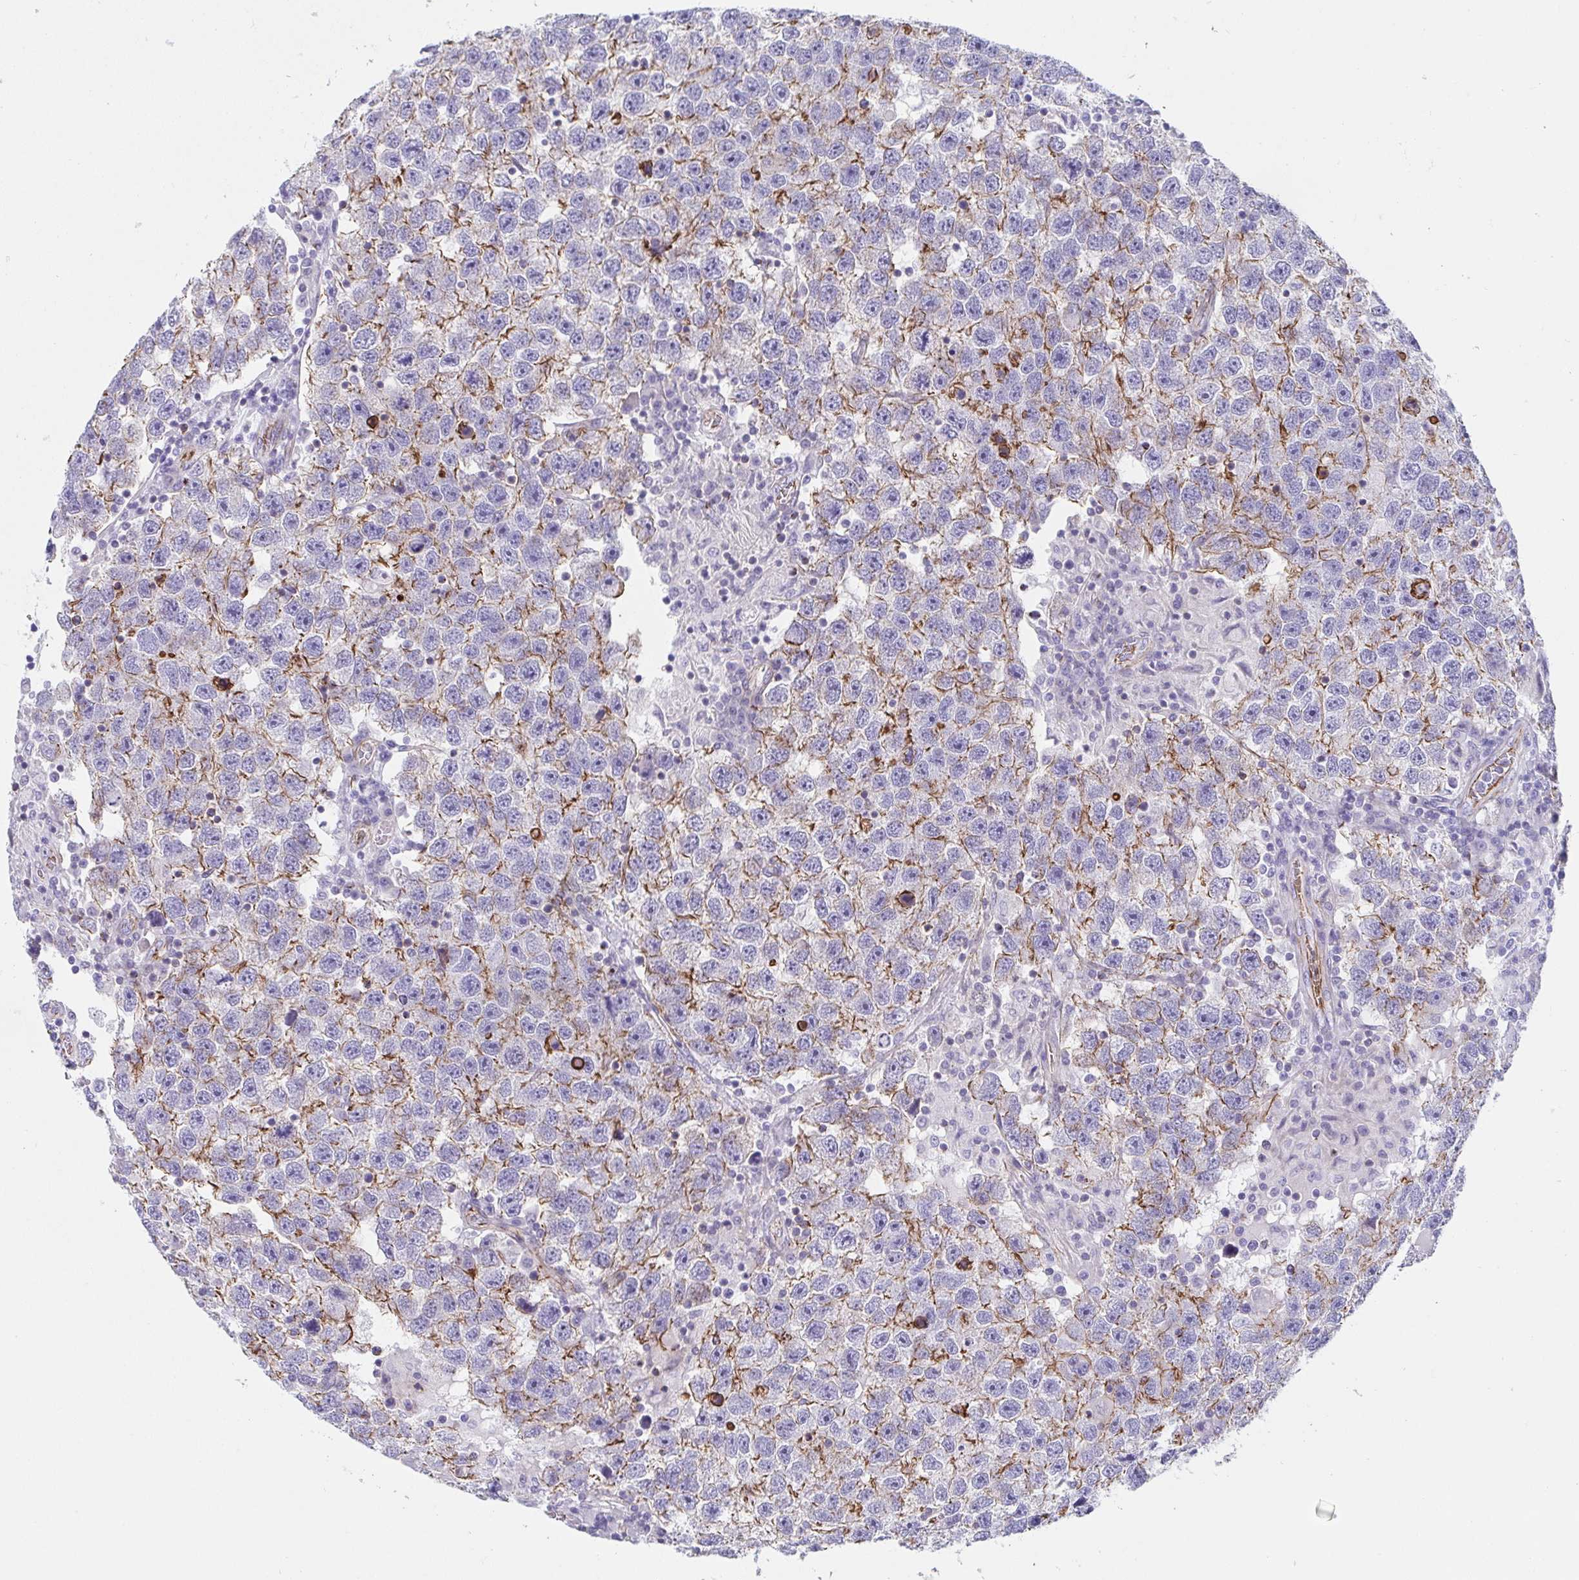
{"staining": {"intensity": "moderate", "quantity": "25%-75%", "location": "cytoplasmic/membranous"}, "tissue": "testis cancer", "cell_type": "Tumor cells", "image_type": "cancer", "snomed": [{"axis": "morphology", "description": "Seminoma, NOS"}, {"axis": "topography", "description": "Testis"}], "caption": "Moderate cytoplasmic/membranous protein positivity is seen in approximately 25%-75% of tumor cells in testis cancer. Nuclei are stained in blue.", "gene": "TRAM2", "patient": {"sex": "male", "age": 26}}